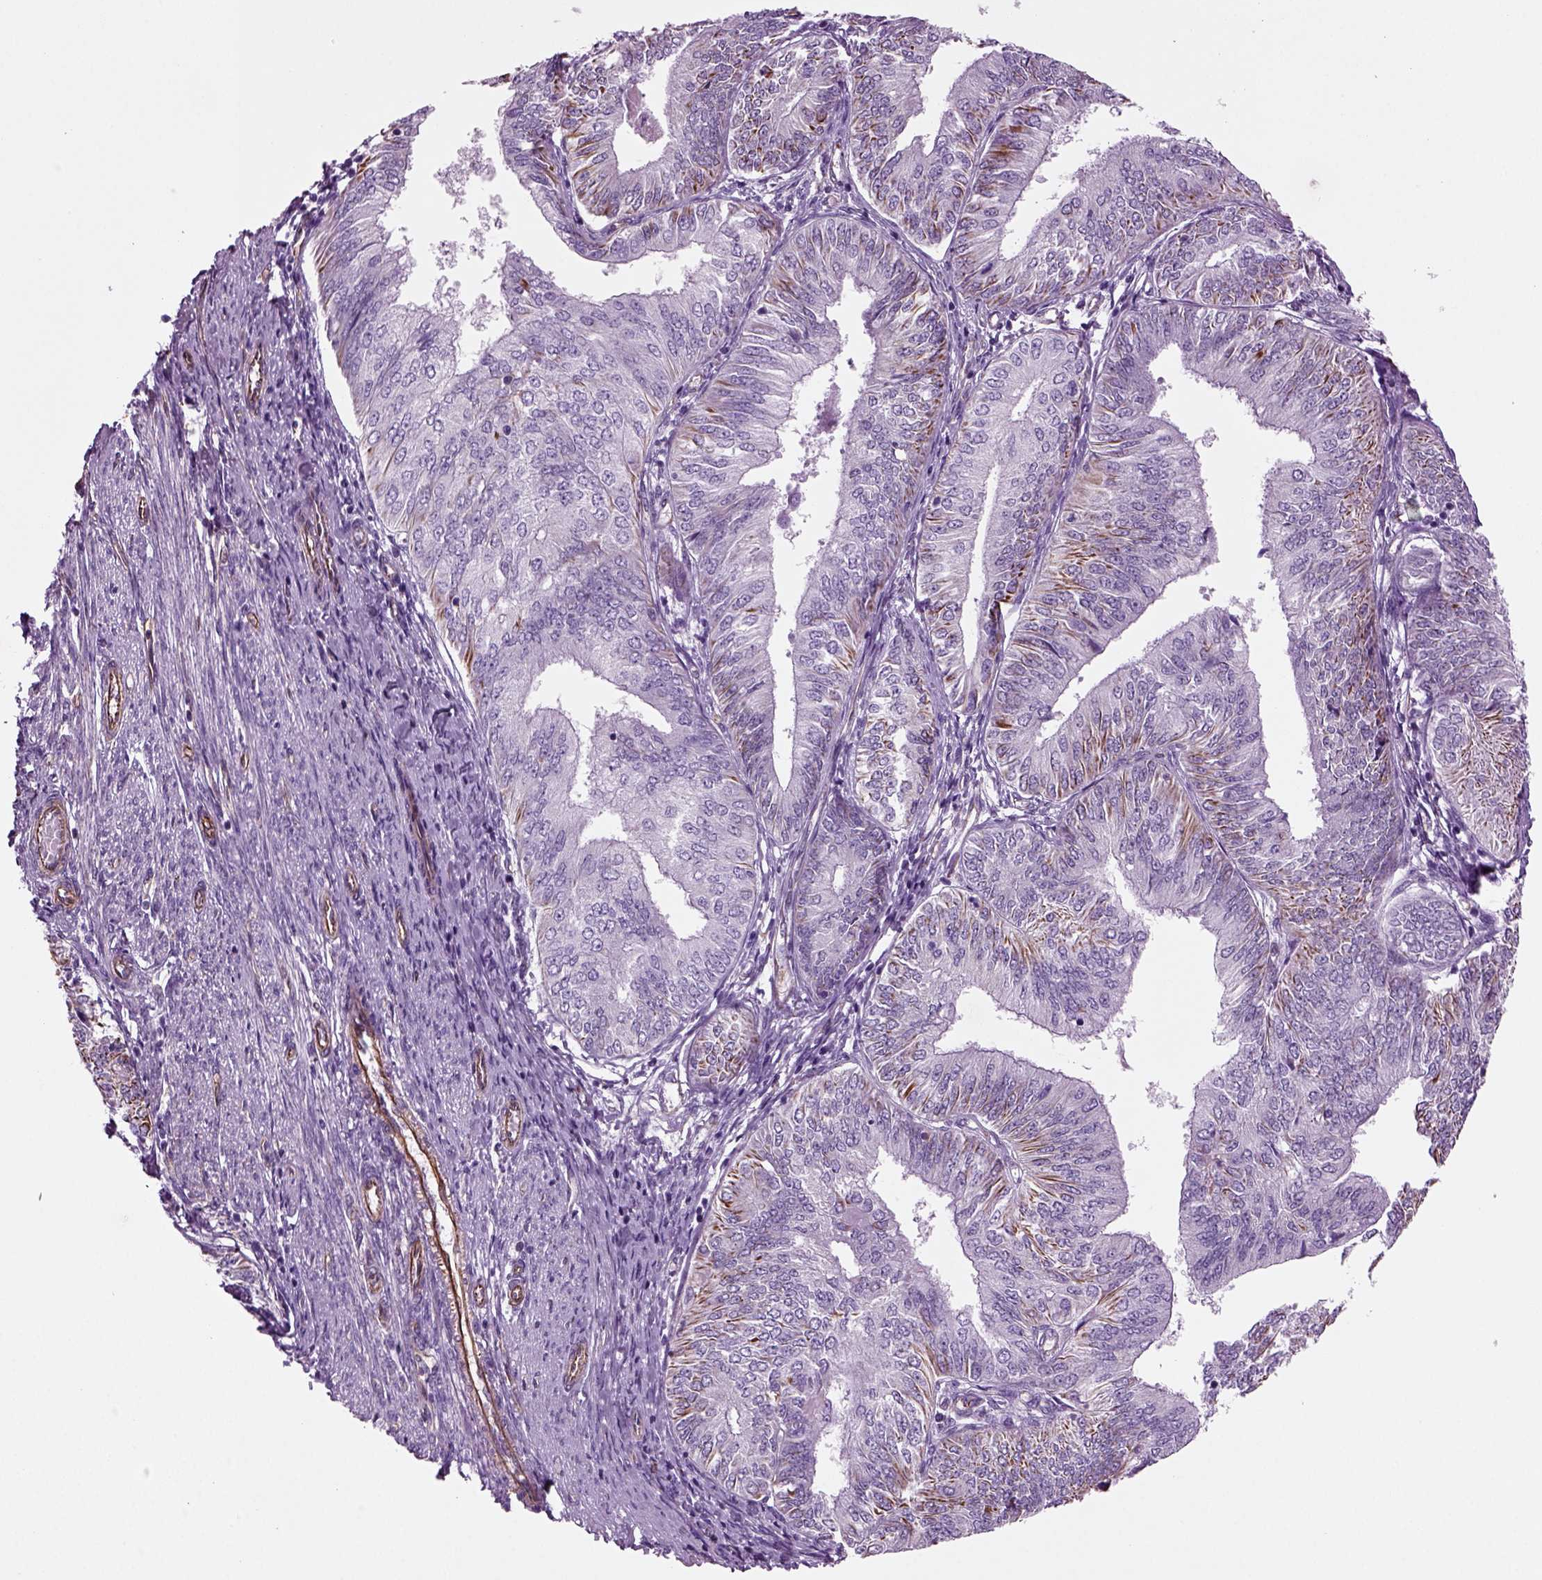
{"staining": {"intensity": "strong", "quantity": "25%-75%", "location": "cytoplasmic/membranous"}, "tissue": "endometrial cancer", "cell_type": "Tumor cells", "image_type": "cancer", "snomed": [{"axis": "morphology", "description": "Adenocarcinoma, NOS"}, {"axis": "topography", "description": "Endometrium"}], "caption": "Human endometrial adenocarcinoma stained for a protein (brown) demonstrates strong cytoplasmic/membranous positive staining in about 25%-75% of tumor cells.", "gene": "ACER3", "patient": {"sex": "female", "age": 58}}